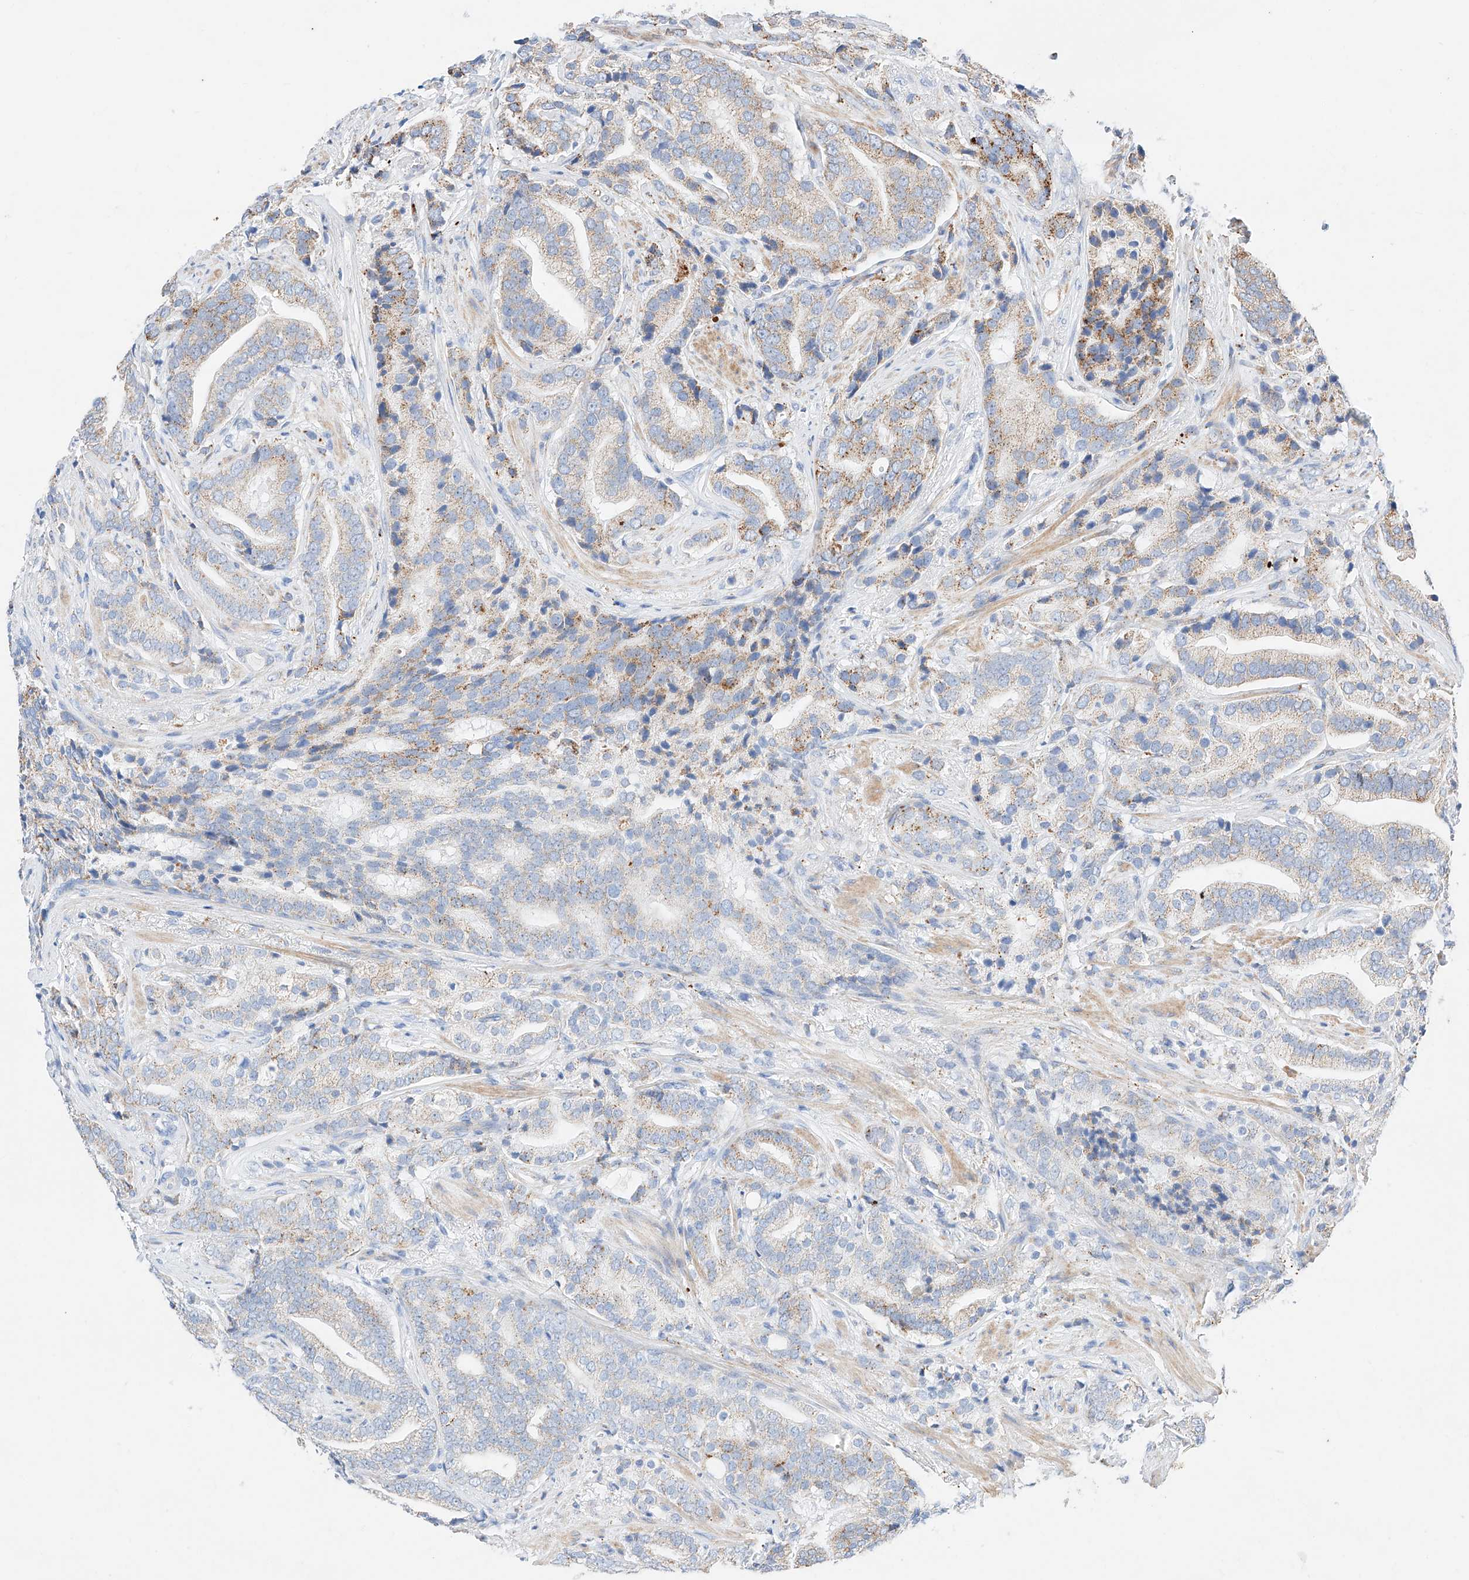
{"staining": {"intensity": "weak", "quantity": "25%-75%", "location": "cytoplasmic/membranous"}, "tissue": "prostate cancer", "cell_type": "Tumor cells", "image_type": "cancer", "snomed": [{"axis": "morphology", "description": "Adenocarcinoma, High grade"}, {"axis": "topography", "description": "Prostate"}], "caption": "IHC histopathology image of prostate cancer stained for a protein (brown), which reveals low levels of weak cytoplasmic/membranous positivity in about 25%-75% of tumor cells.", "gene": "C6orf62", "patient": {"sex": "male", "age": 57}}